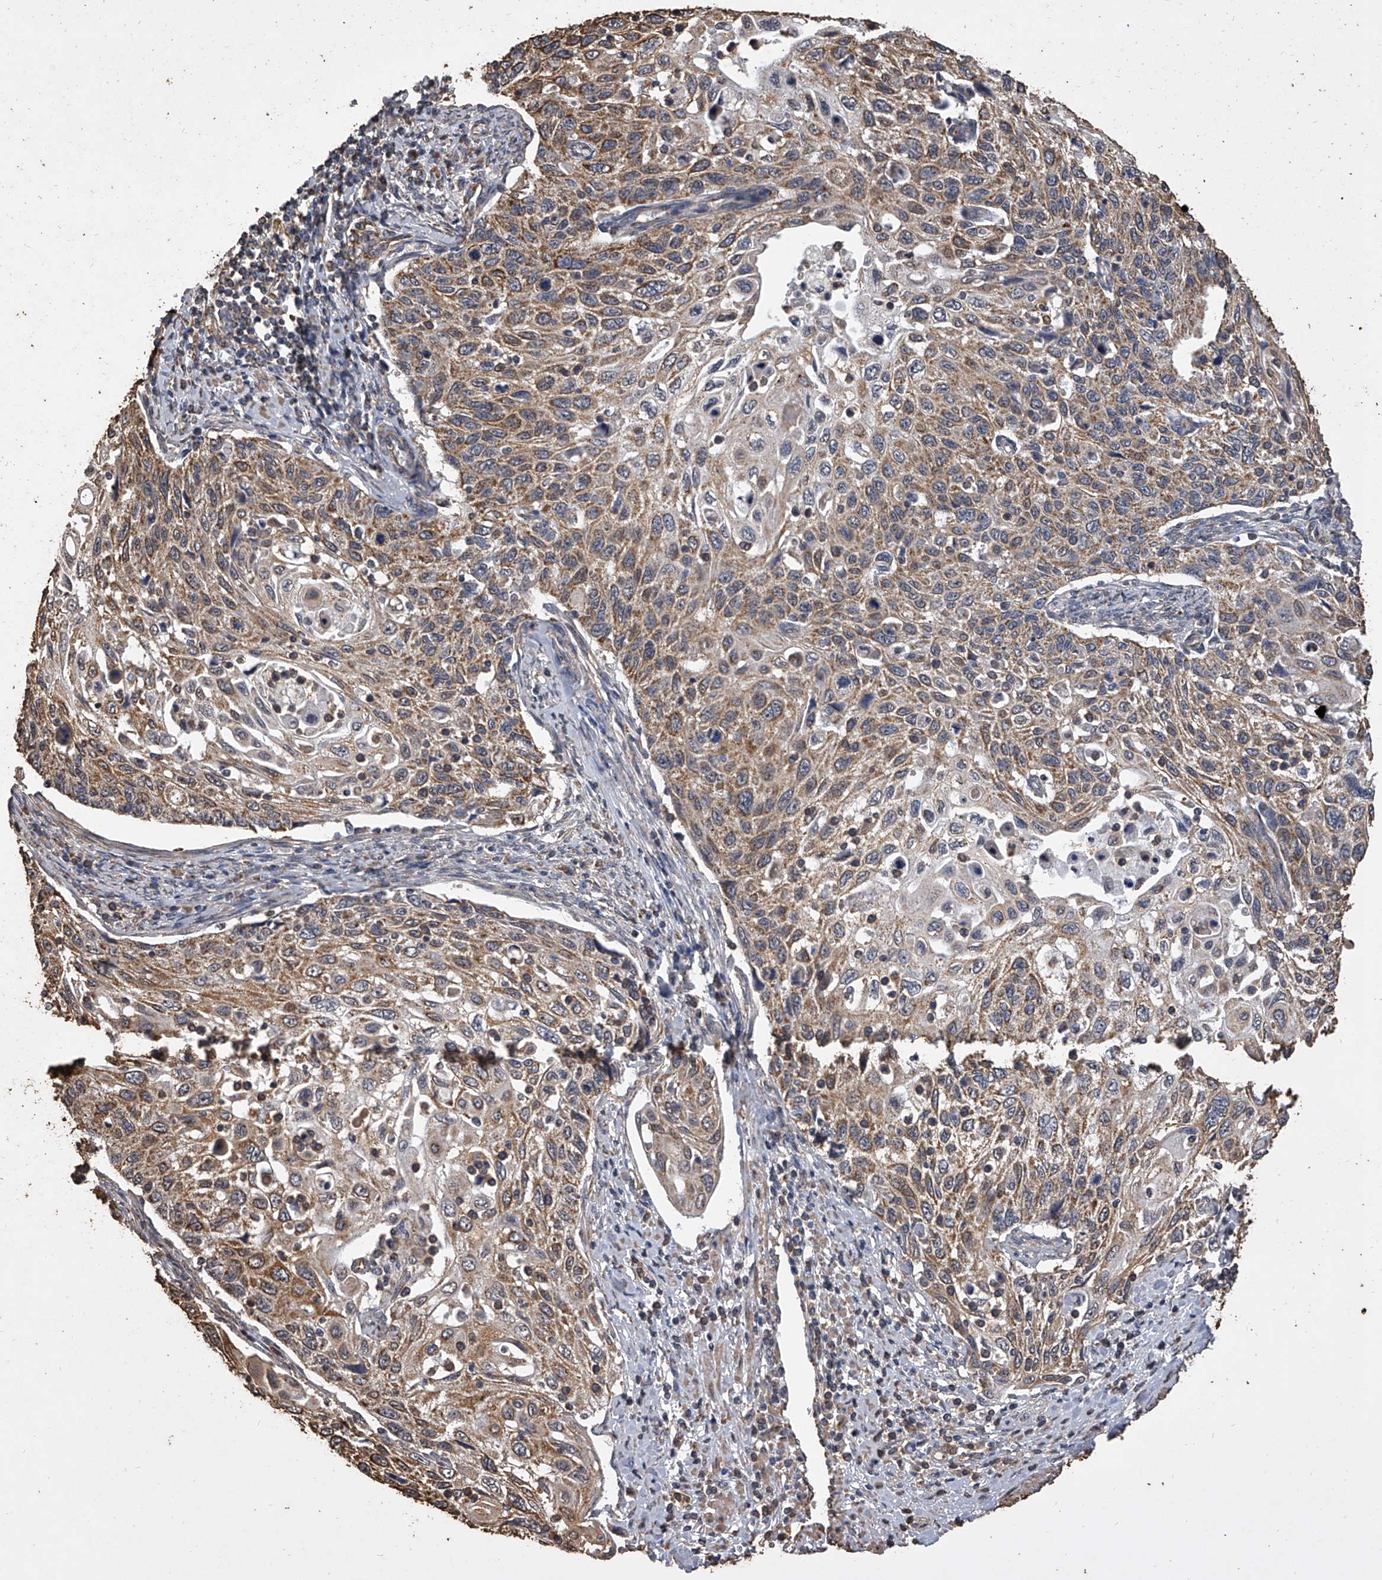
{"staining": {"intensity": "moderate", "quantity": ">75%", "location": "cytoplasmic/membranous"}, "tissue": "cervical cancer", "cell_type": "Tumor cells", "image_type": "cancer", "snomed": [{"axis": "morphology", "description": "Squamous cell carcinoma, NOS"}, {"axis": "topography", "description": "Cervix"}], "caption": "An image showing moderate cytoplasmic/membranous staining in approximately >75% of tumor cells in cervical cancer (squamous cell carcinoma), as visualized by brown immunohistochemical staining.", "gene": "MRPL28", "patient": {"sex": "female", "age": 70}}